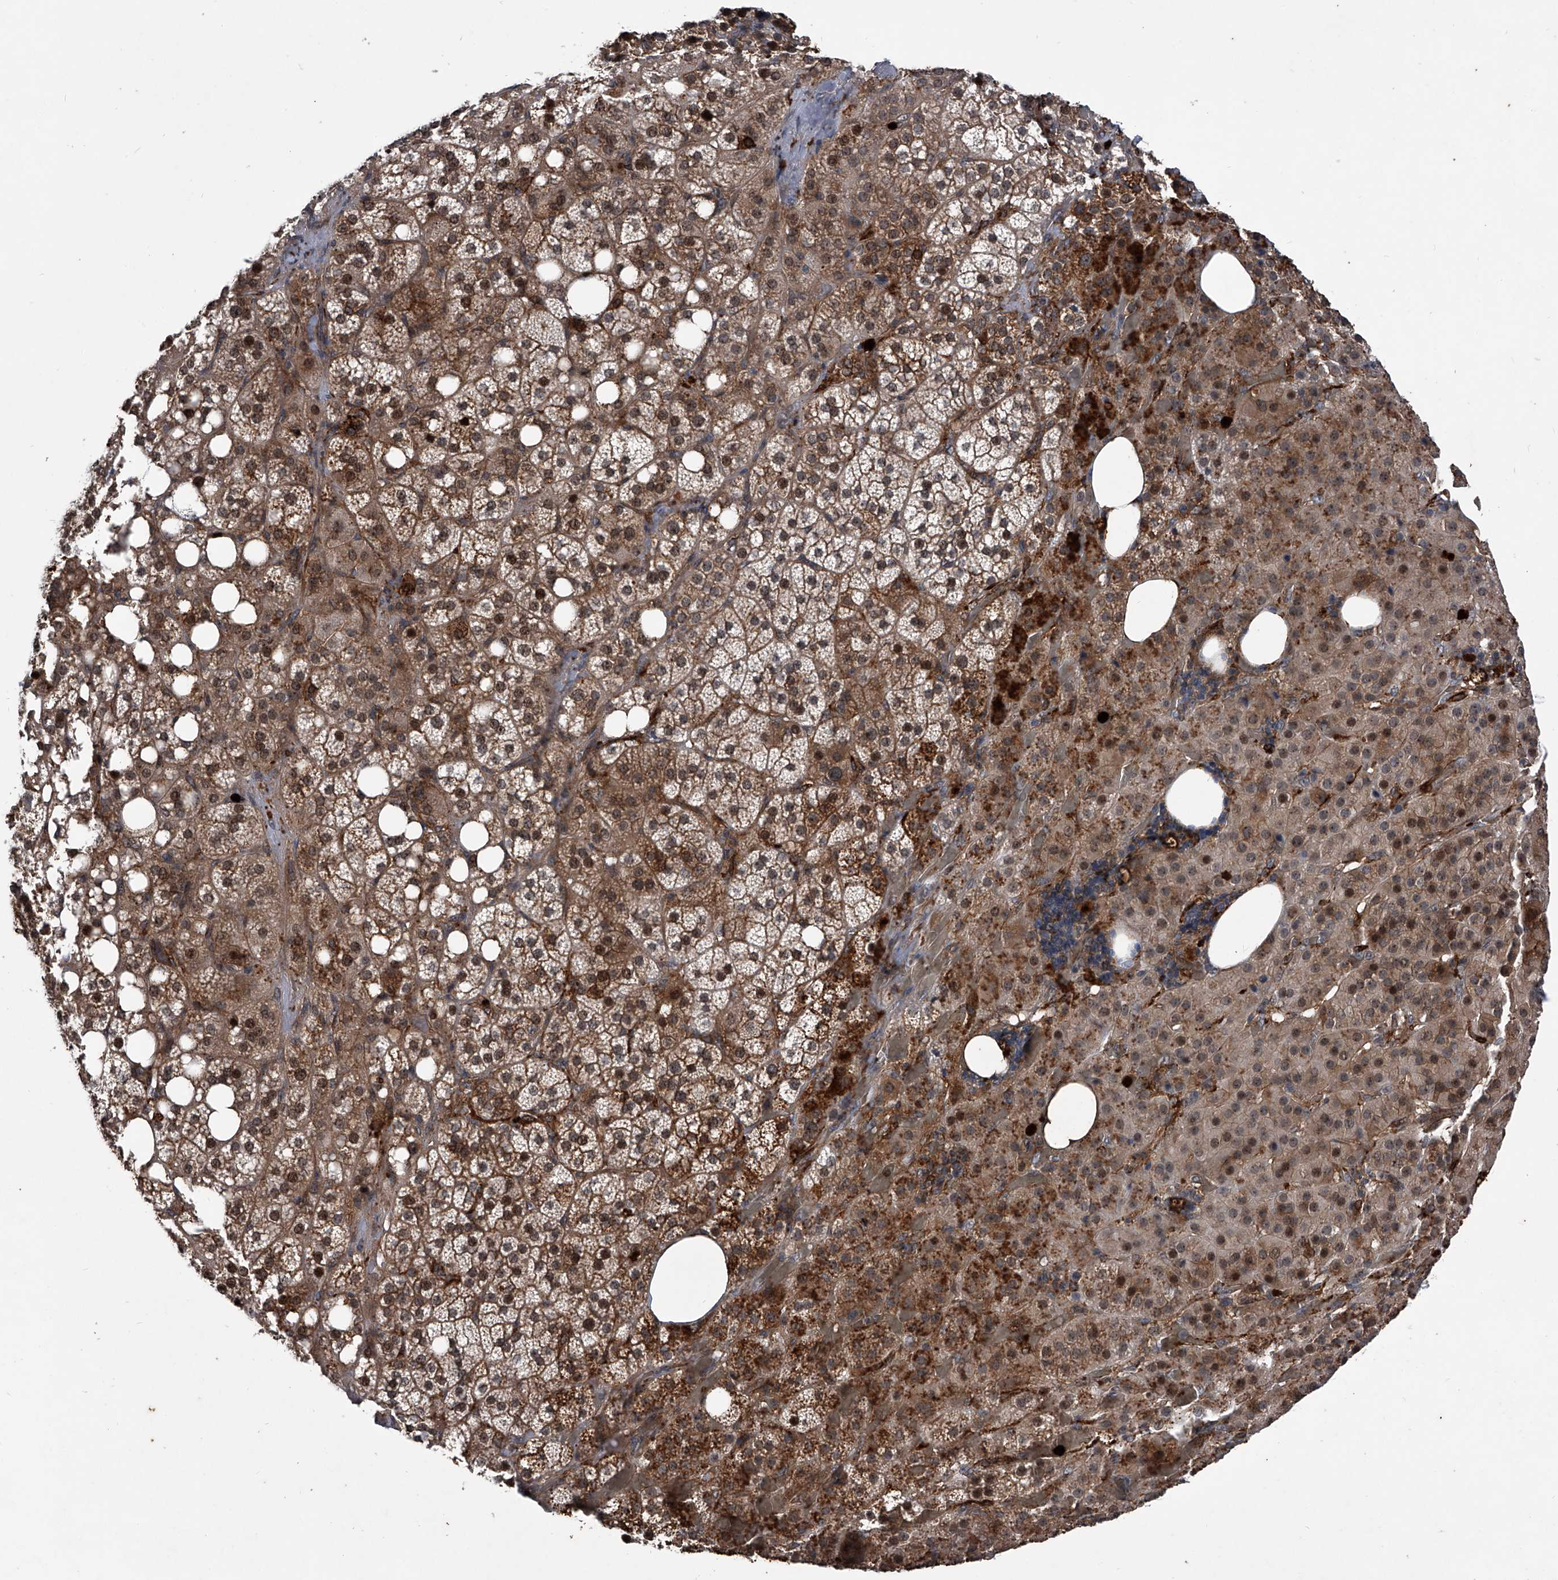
{"staining": {"intensity": "strong", "quantity": ">75%", "location": "cytoplasmic/membranous,nuclear"}, "tissue": "adrenal gland", "cell_type": "Glandular cells", "image_type": "normal", "snomed": [{"axis": "morphology", "description": "Normal tissue, NOS"}, {"axis": "topography", "description": "Adrenal gland"}], "caption": "The image reveals immunohistochemical staining of benign adrenal gland. There is strong cytoplasmic/membranous,nuclear positivity is identified in approximately >75% of glandular cells. (brown staining indicates protein expression, while blue staining denotes nuclei).", "gene": "MAPKAP1", "patient": {"sex": "female", "age": 59}}